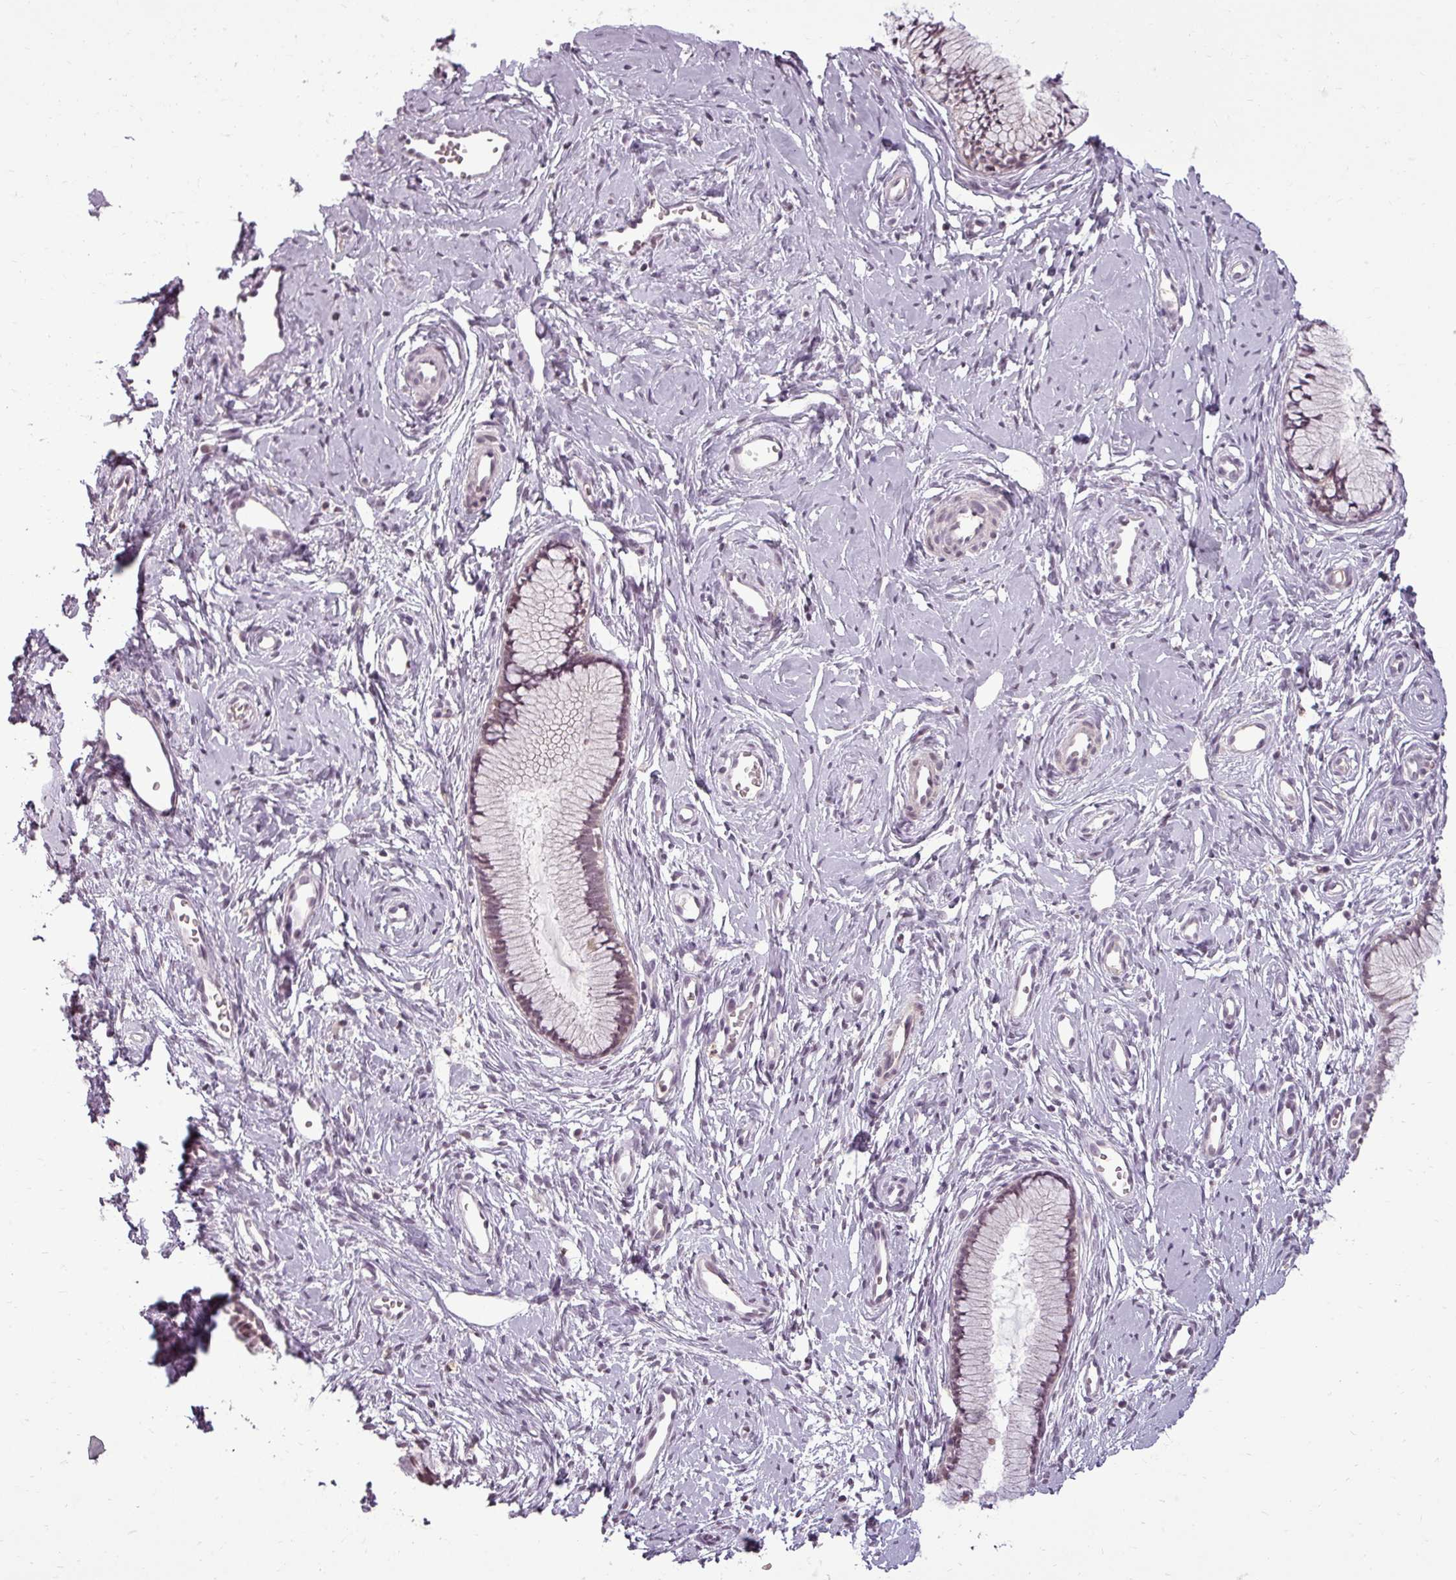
{"staining": {"intensity": "moderate", "quantity": ">75%", "location": "cytoplasmic/membranous,nuclear"}, "tissue": "cervix", "cell_type": "Glandular cells", "image_type": "normal", "snomed": [{"axis": "morphology", "description": "Normal tissue, NOS"}, {"axis": "topography", "description": "Cervix"}], "caption": "Benign cervix displays moderate cytoplasmic/membranous,nuclear positivity in approximately >75% of glandular cells, visualized by immunohistochemistry. (IHC, brightfield microscopy, high magnification).", "gene": "BCAS3", "patient": {"sex": "female", "age": 40}}